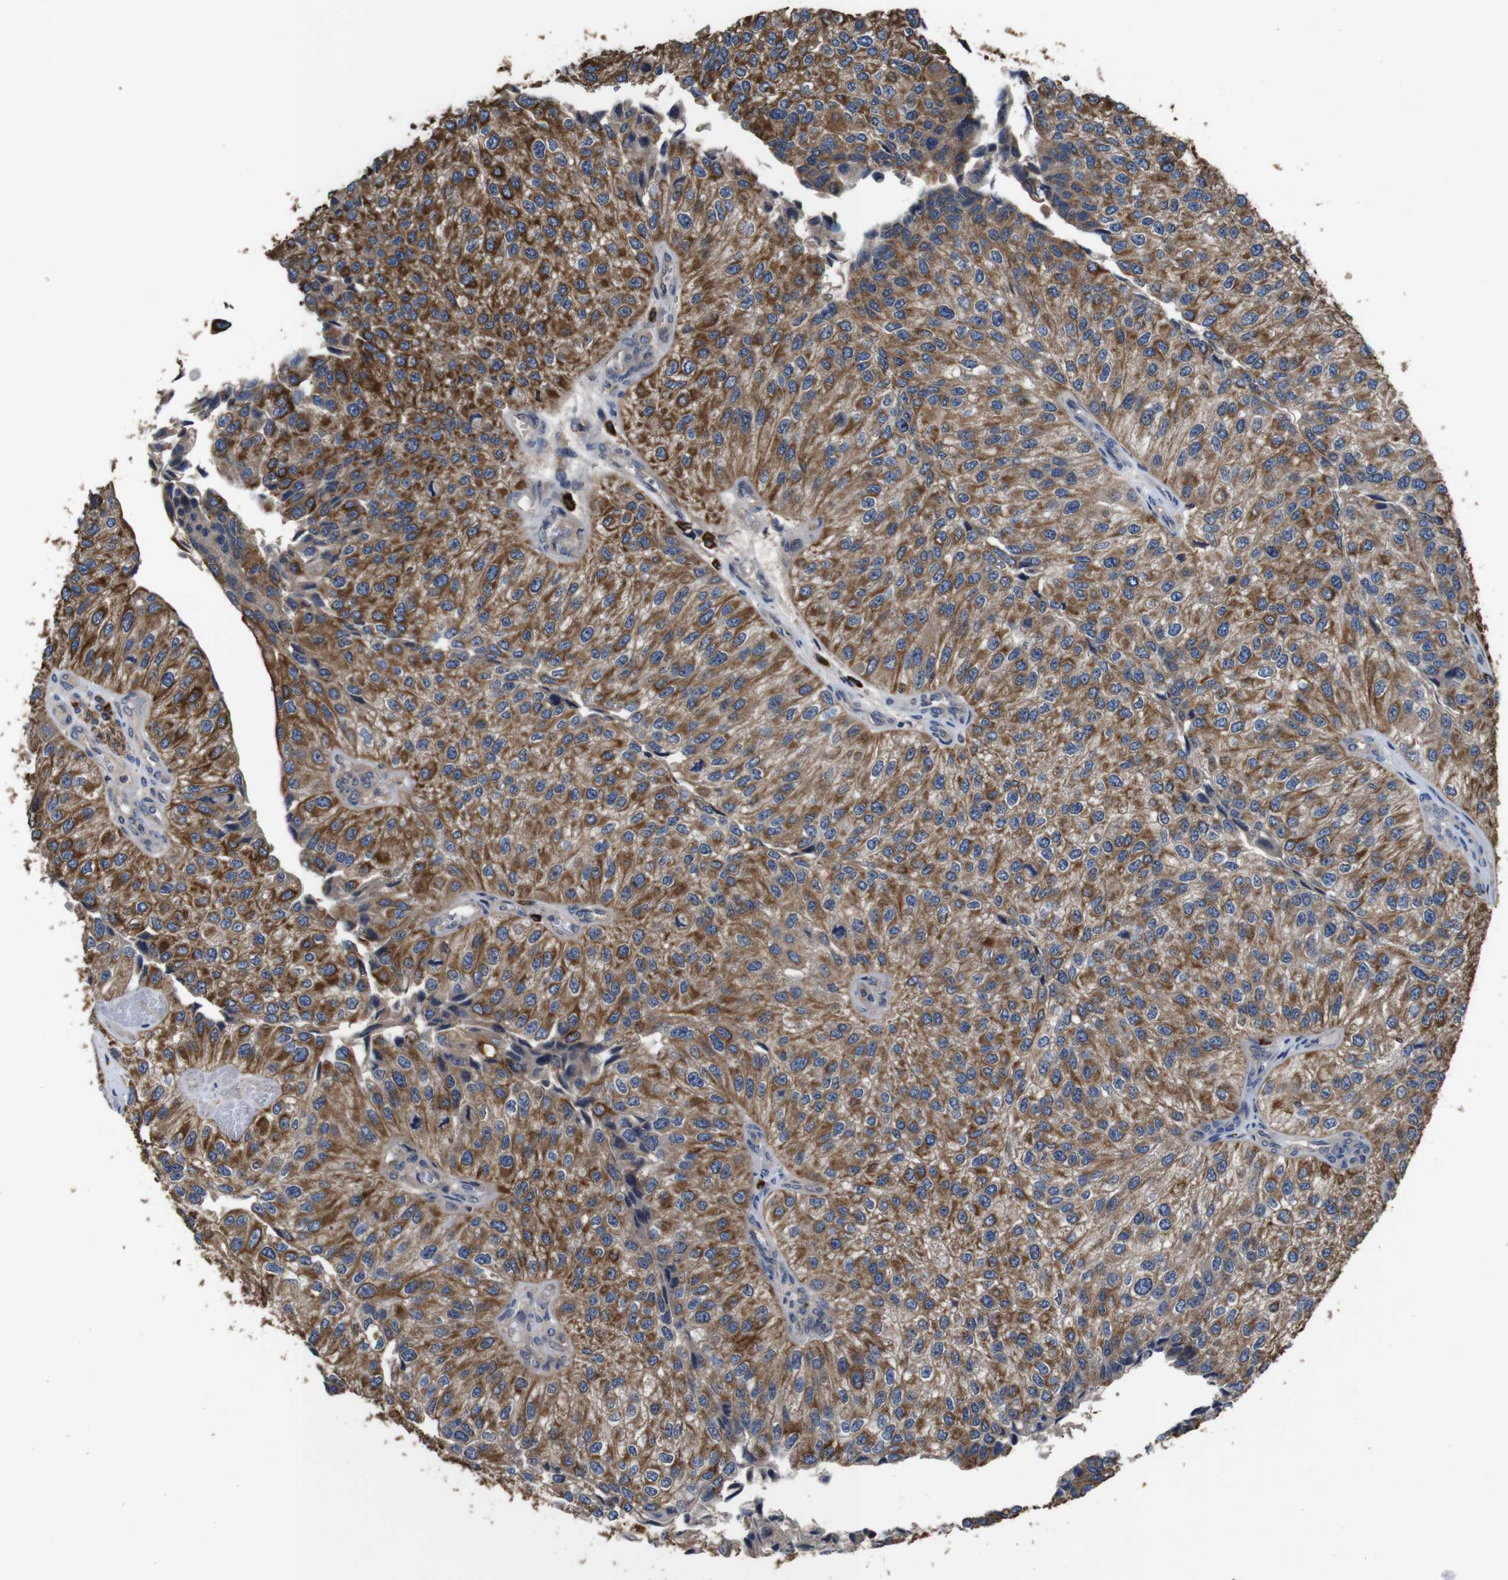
{"staining": {"intensity": "moderate", "quantity": ">75%", "location": "cytoplasmic/membranous"}, "tissue": "urothelial cancer", "cell_type": "Tumor cells", "image_type": "cancer", "snomed": [{"axis": "morphology", "description": "Urothelial carcinoma, High grade"}, {"axis": "topography", "description": "Kidney"}, {"axis": "topography", "description": "Urinary bladder"}], "caption": "Immunohistochemistry histopathology image of high-grade urothelial carcinoma stained for a protein (brown), which exhibits medium levels of moderate cytoplasmic/membranous expression in approximately >75% of tumor cells.", "gene": "GLIPR1", "patient": {"sex": "male", "age": 77}}